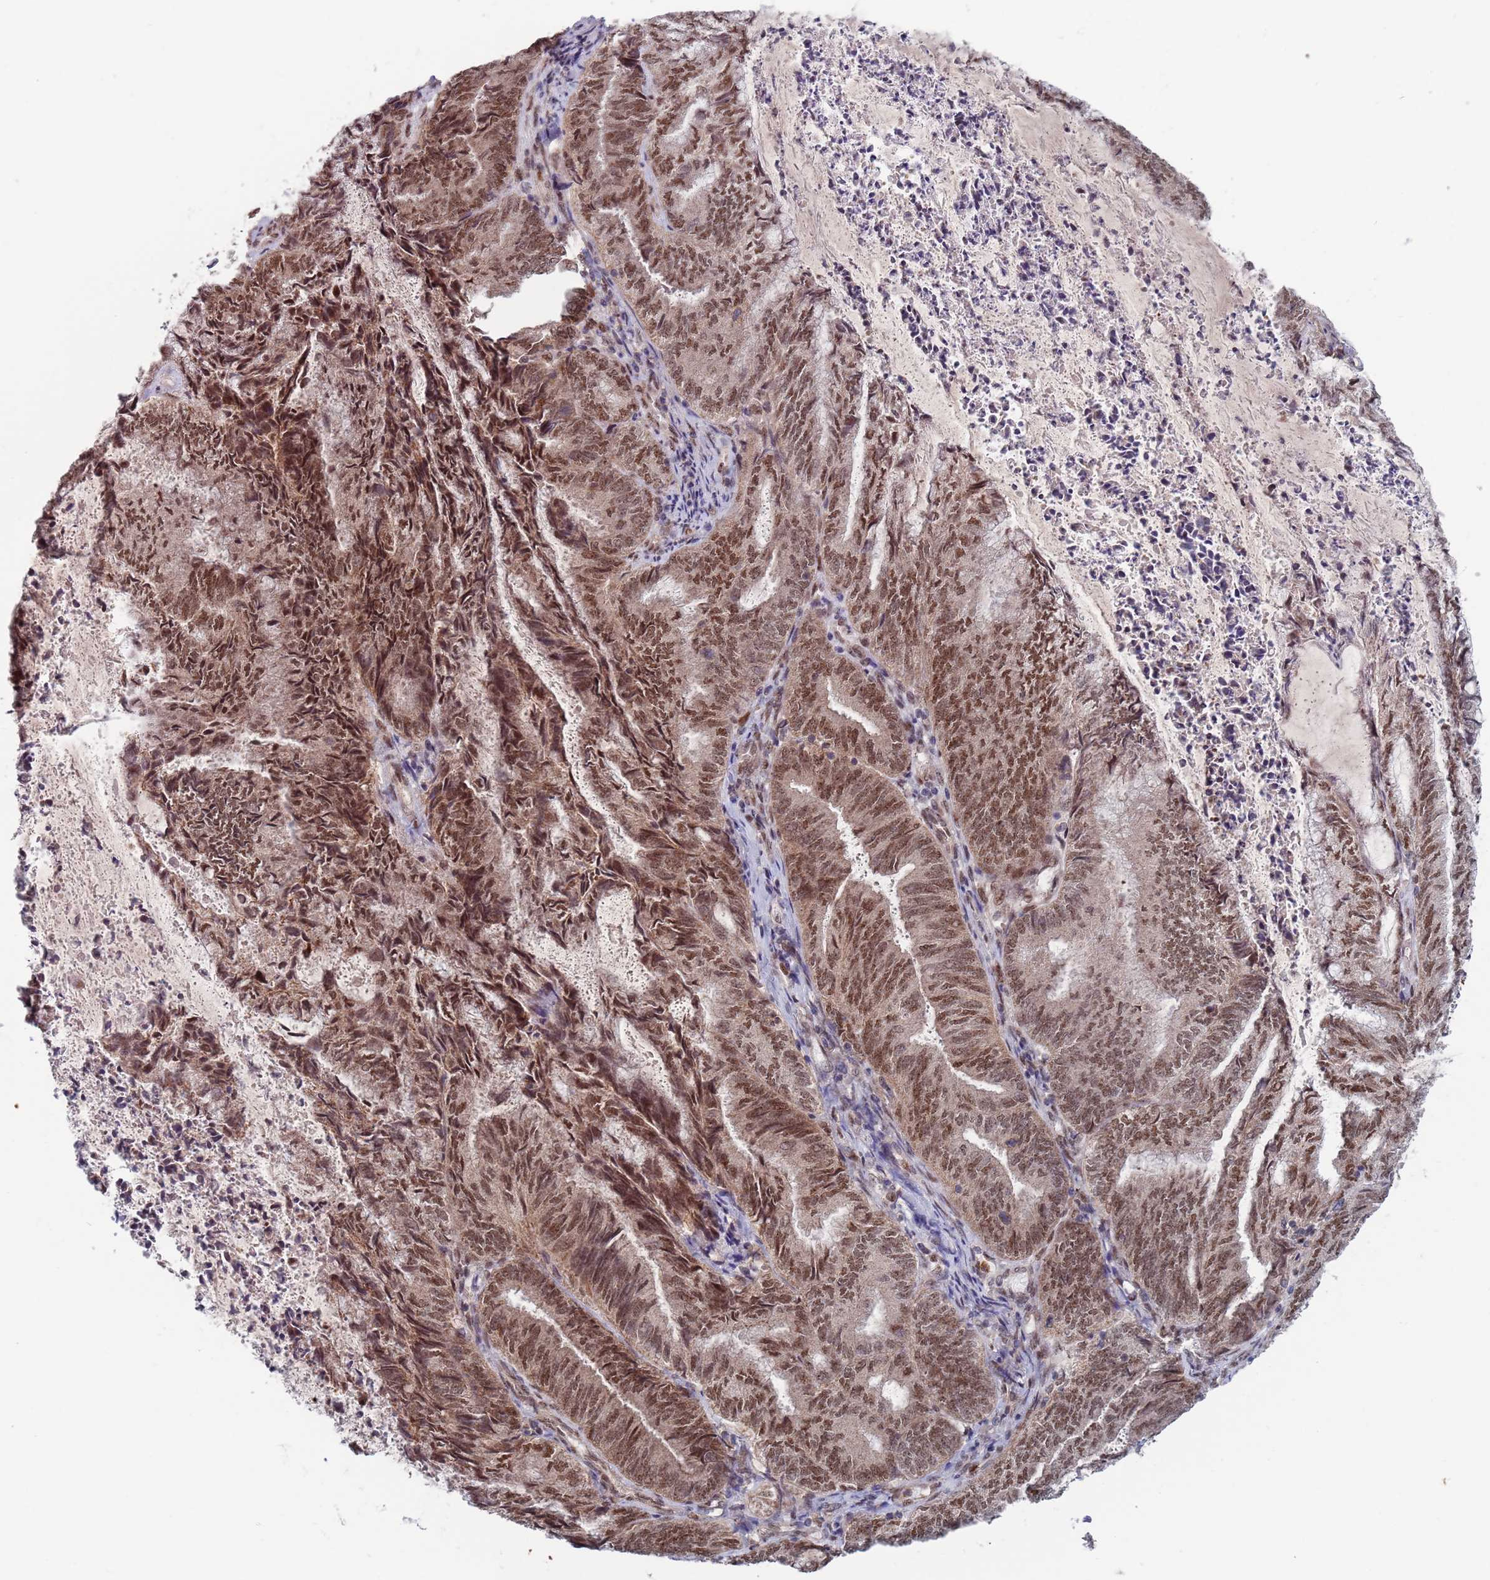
{"staining": {"intensity": "moderate", "quantity": ">75%", "location": "nuclear"}, "tissue": "endometrial cancer", "cell_type": "Tumor cells", "image_type": "cancer", "snomed": [{"axis": "morphology", "description": "Adenocarcinoma, NOS"}, {"axis": "topography", "description": "Endometrium"}], "caption": "Immunohistochemical staining of human adenocarcinoma (endometrial) exhibits medium levels of moderate nuclear protein positivity in approximately >75% of tumor cells.", "gene": "RPP25", "patient": {"sex": "female", "age": 80}}